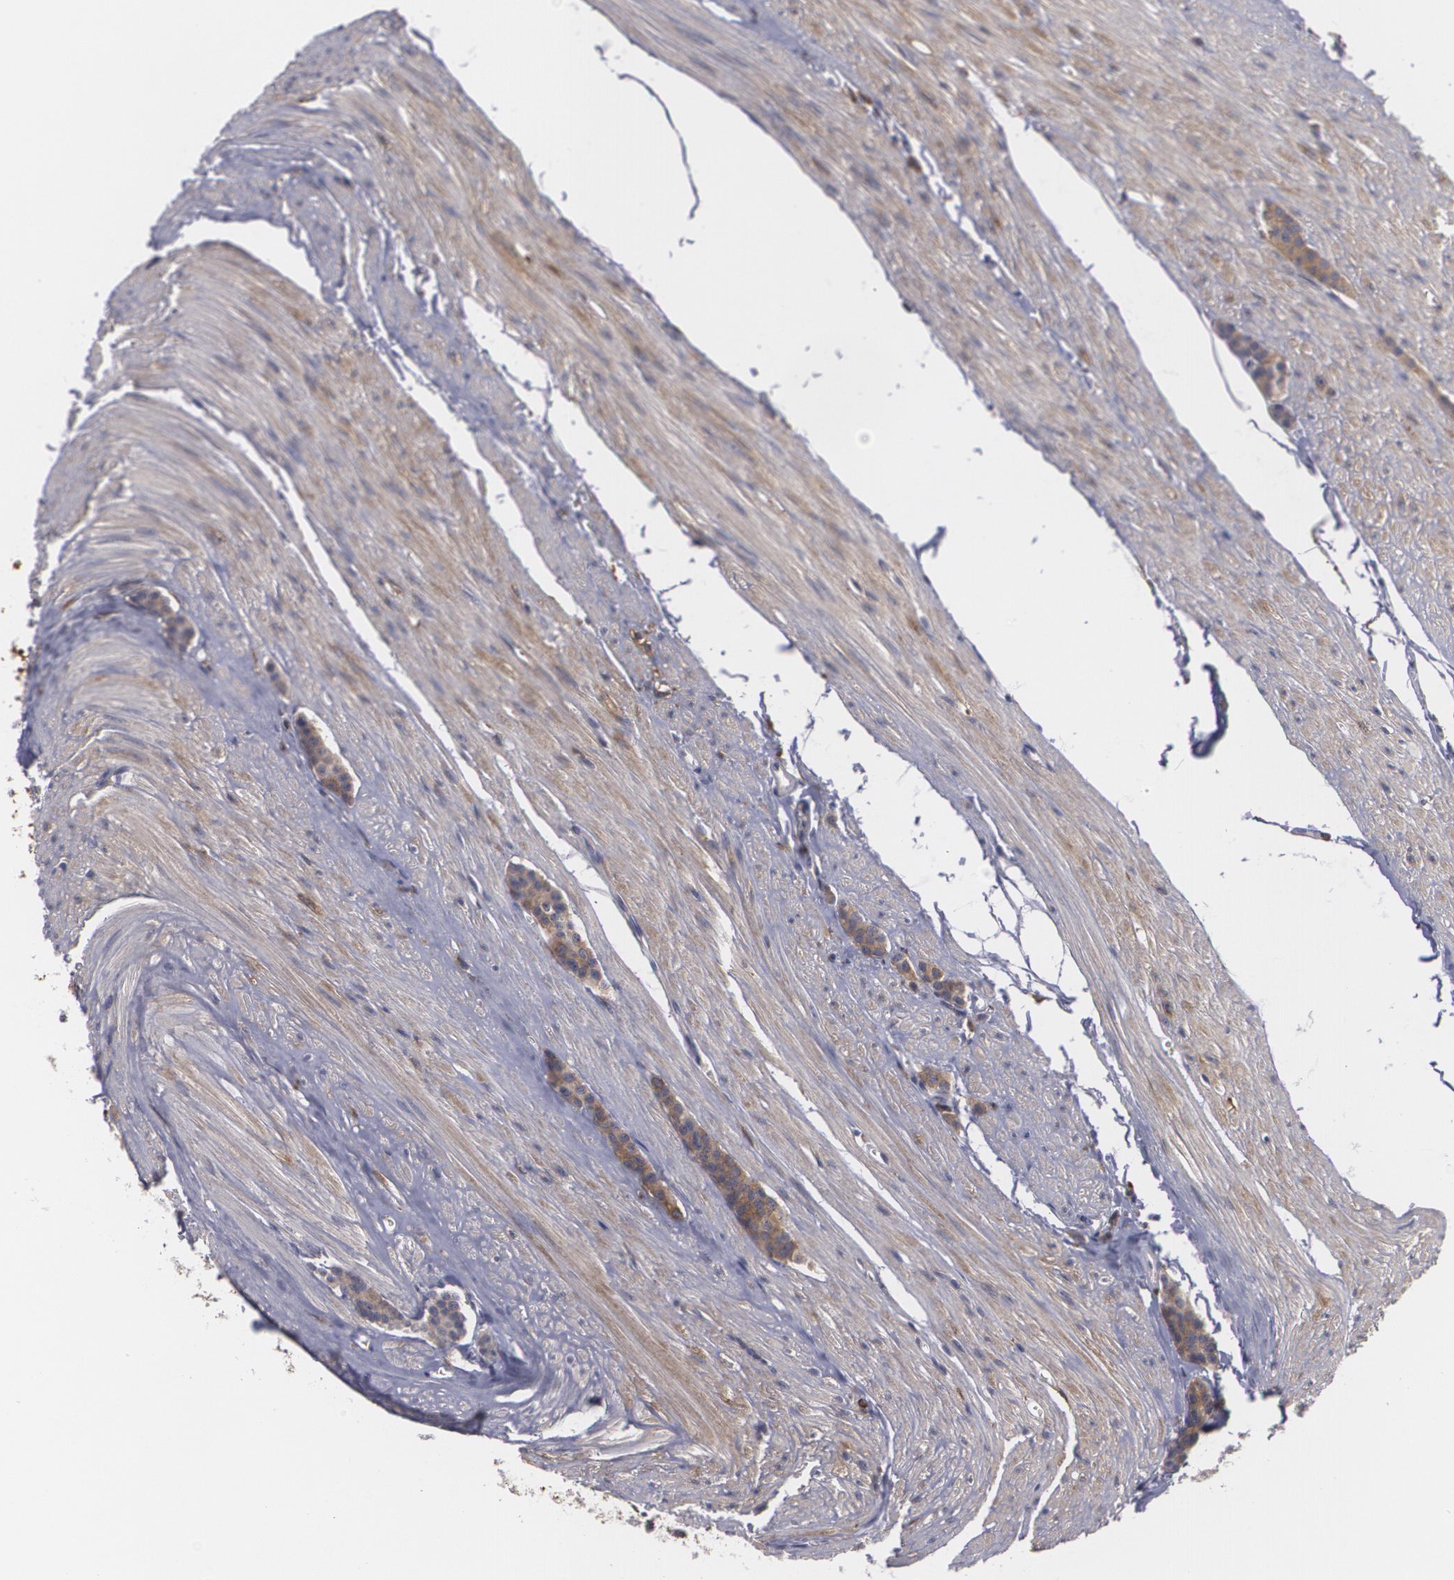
{"staining": {"intensity": "moderate", "quantity": ">75%", "location": "cytoplasmic/membranous"}, "tissue": "carcinoid", "cell_type": "Tumor cells", "image_type": "cancer", "snomed": [{"axis": "morphology", "description": "Carcinoid, malignant, NOS"}, {"axis": "topography", "description": "Small intestine"}], "caption": "Human carcinoid (malignant) stained with a brown dye displays moderate cytoplasmic/membranous positive staining in about >75% of tumor cells.", "gene": "BIN1", "patient": {"sex": "male", "age": 60}}